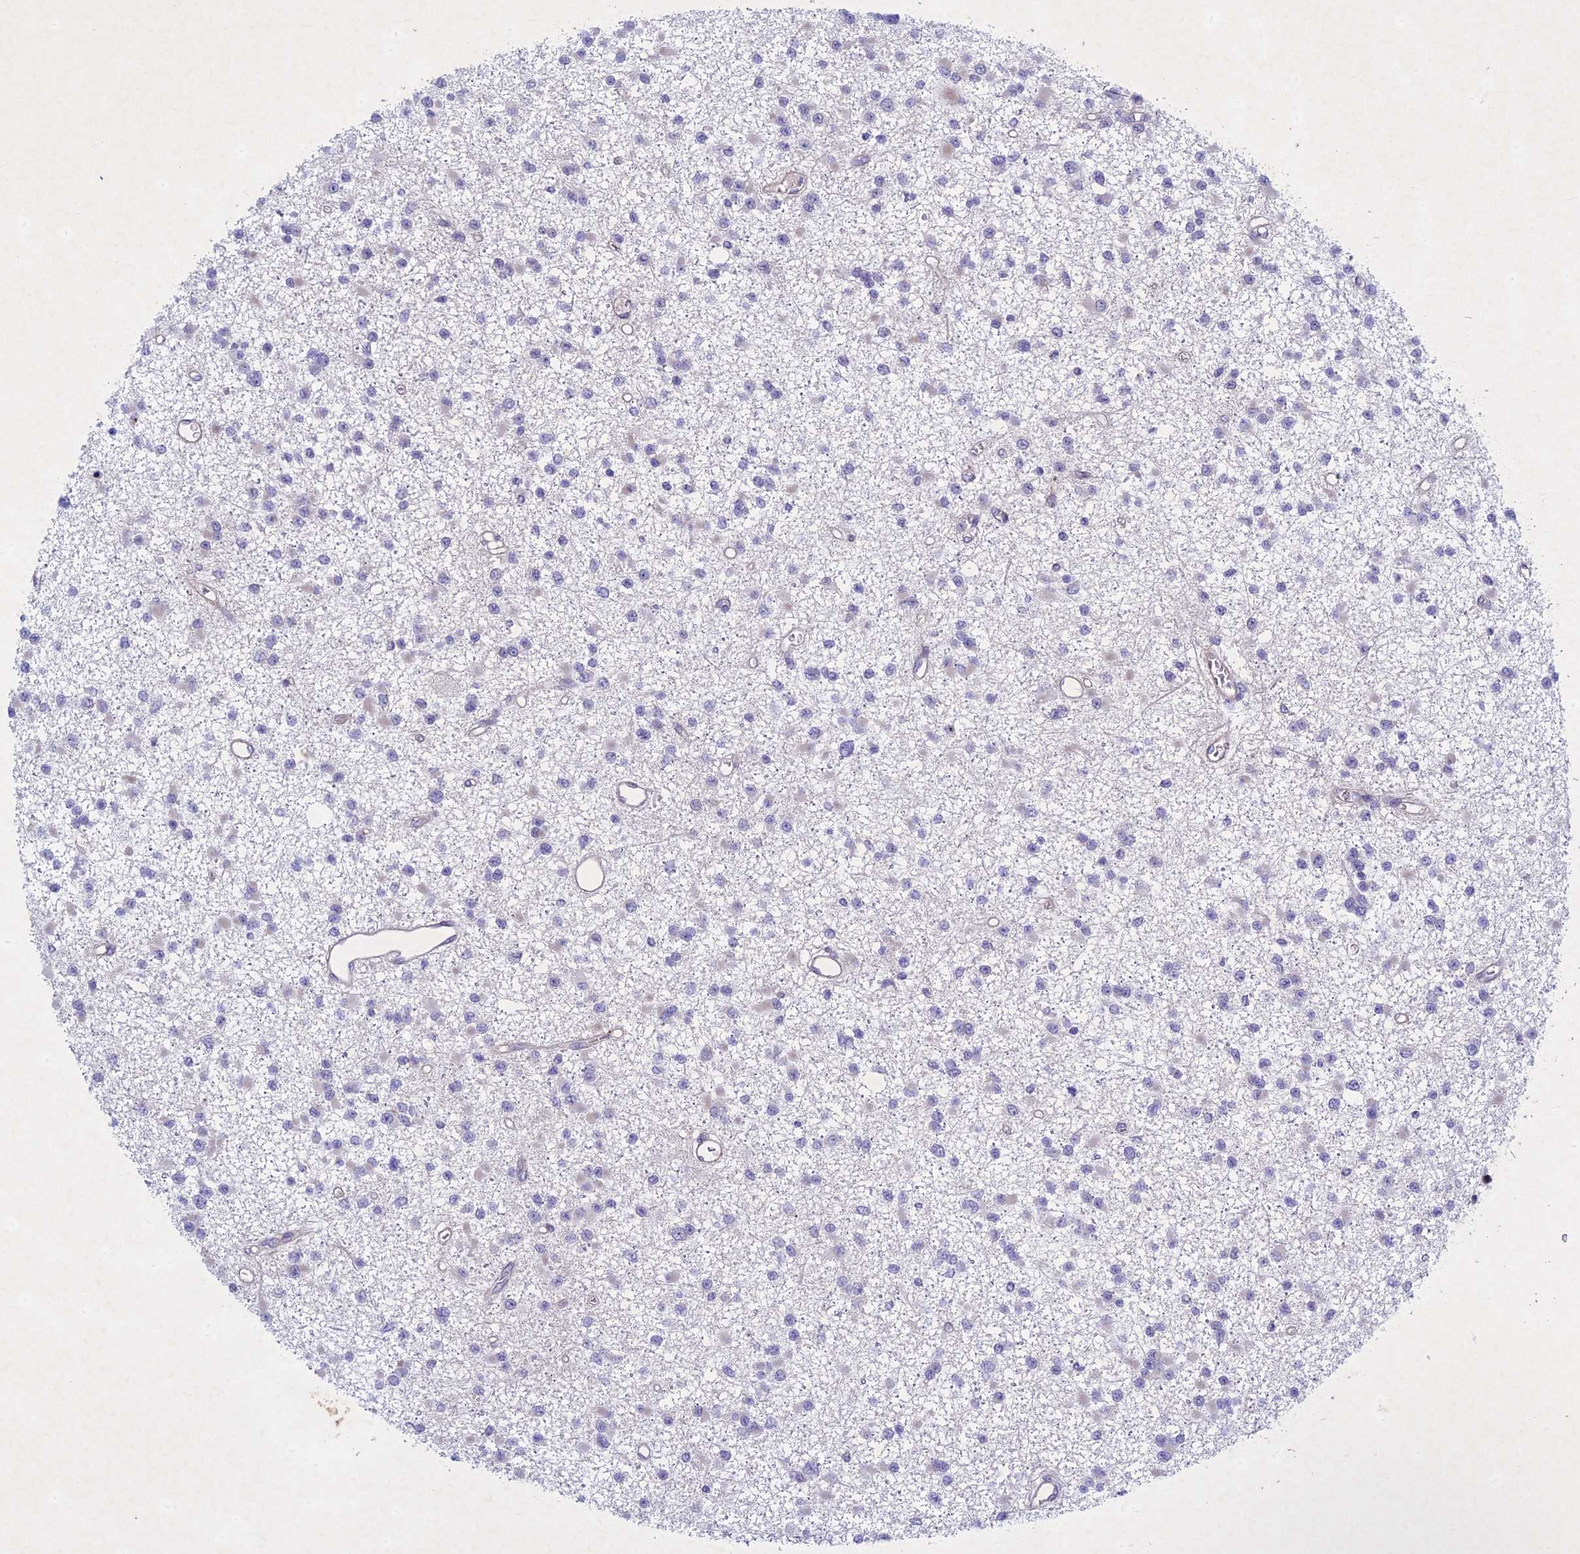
{"staining": {"intensity": "negative", "quantity": "none", "location": "none"}, "tissue": "glioma", "cell_type": "Tumor cells", "image_type": "cancer", "snomed": [{"axis": "morphology", "description": "Glioma, malignant, Low grade"}, {"axis": "topography", "description": "Brain"}], "caption": "High magnification brightfield microscopy of malignant glioma (low-grade) stained with DAB (brown) and counterstained with hematoxylin (blue): tumor cells show no significant staining. (DAB (3,3'-diaminobenzidine) immunohistochemistry (IHC) with hematoxylin counter stain).", "gene": "PTHLH", "patient": {"sex": "female", "age": 22}}